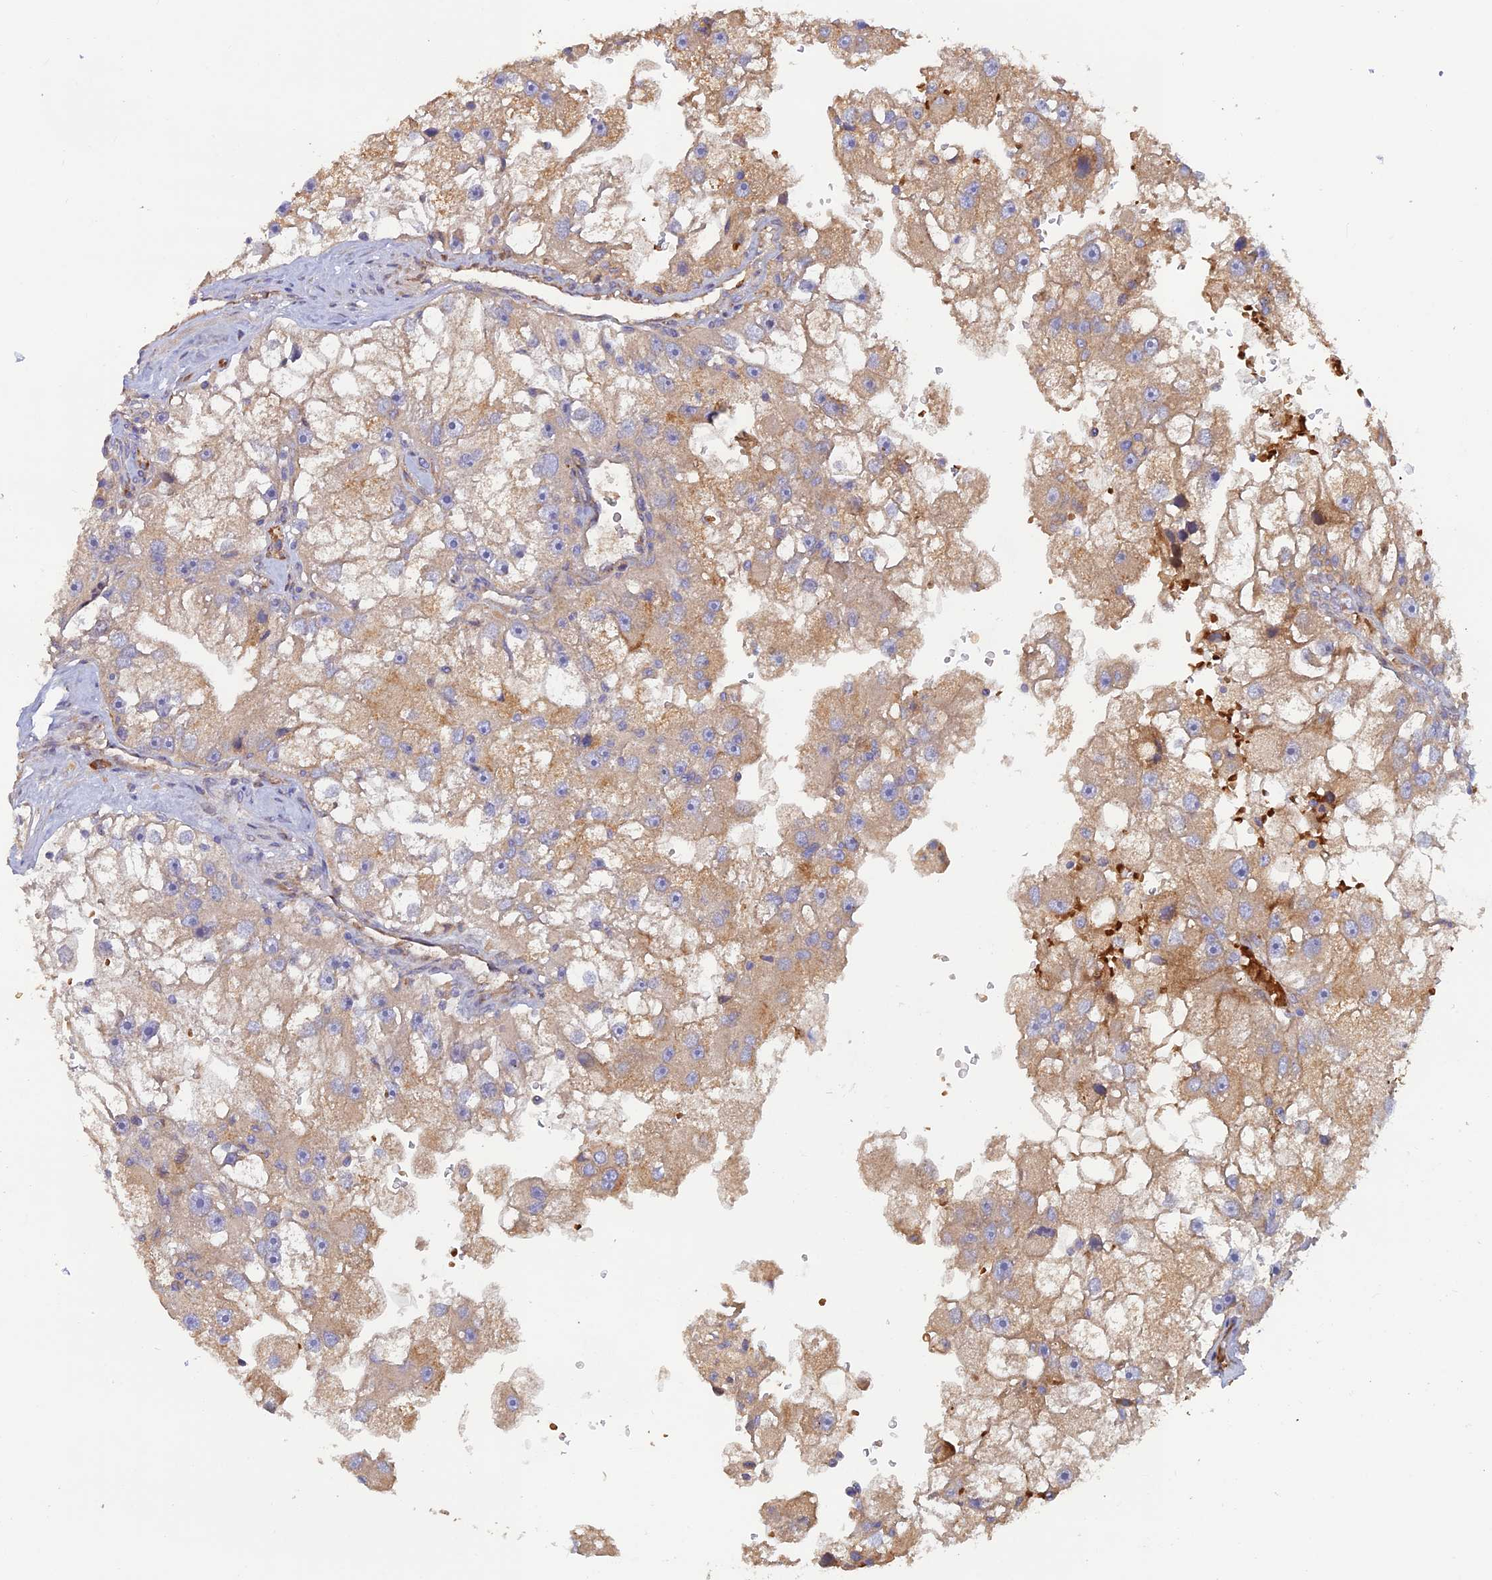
{"staining": {"intensity": "weak", "quantity": ">75%", "location": "cytoplasmic/membranous"}, "tissue": "renal cancer", "cell_type": "Tumor cells", "image_type": "cancer", "snomed": [{"axis": "morphology", "description": "Adenocarcinoma, NOS"}, {"axis": "topography", "description": "Kidney"}], "caption": "Immunohistochemical staining of human renal adenocarcinoma displays low levels of weak cytoplasmic/membranous positivity in about >75% of tumor cells. (Stains: DAB in brown, nuclei in blue, Microscopy: brightfield microscopy at high magnification).", "gene": "GMCL1", "patient": {"sex": "male", "age": 63}}